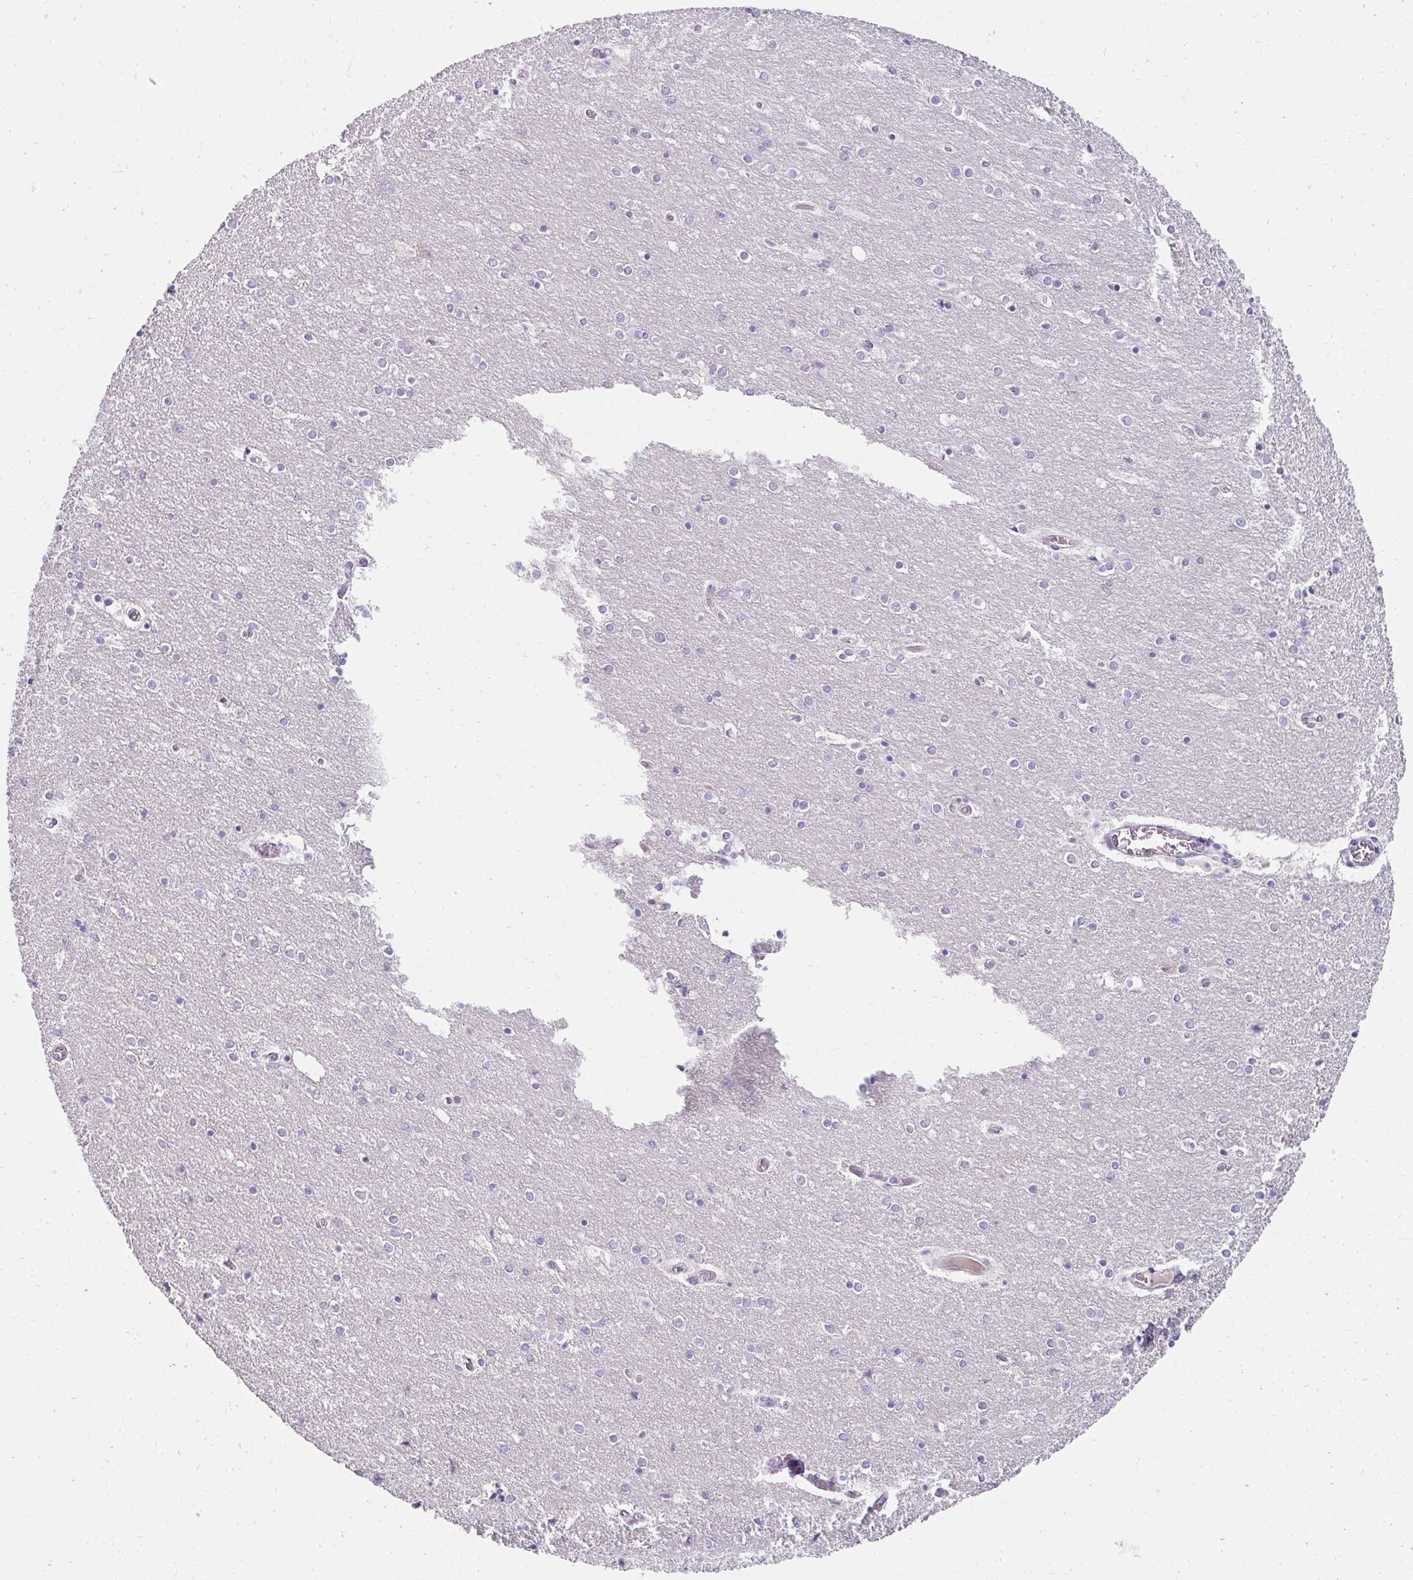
{"staining": {"intensity": "negative", "quantity": "none", "location": "none"}, "tissue": "cerebellum", "cell_type": "Cells in granular layer", "image_type": "normal", "snomed": [{"axis": "morphology", "description": "Normal tissue, NOS"}, {"axis": "topography", "description": "Cerebellum"}], "caption": "Immunohistochemistry (IHC) micrograph of benign cerebellum stained for a protein (brown), which shows no positivity in cells in granular layer.", "gene": "PPP1R3G", "patient": {"sex": "female", "age": 54}}